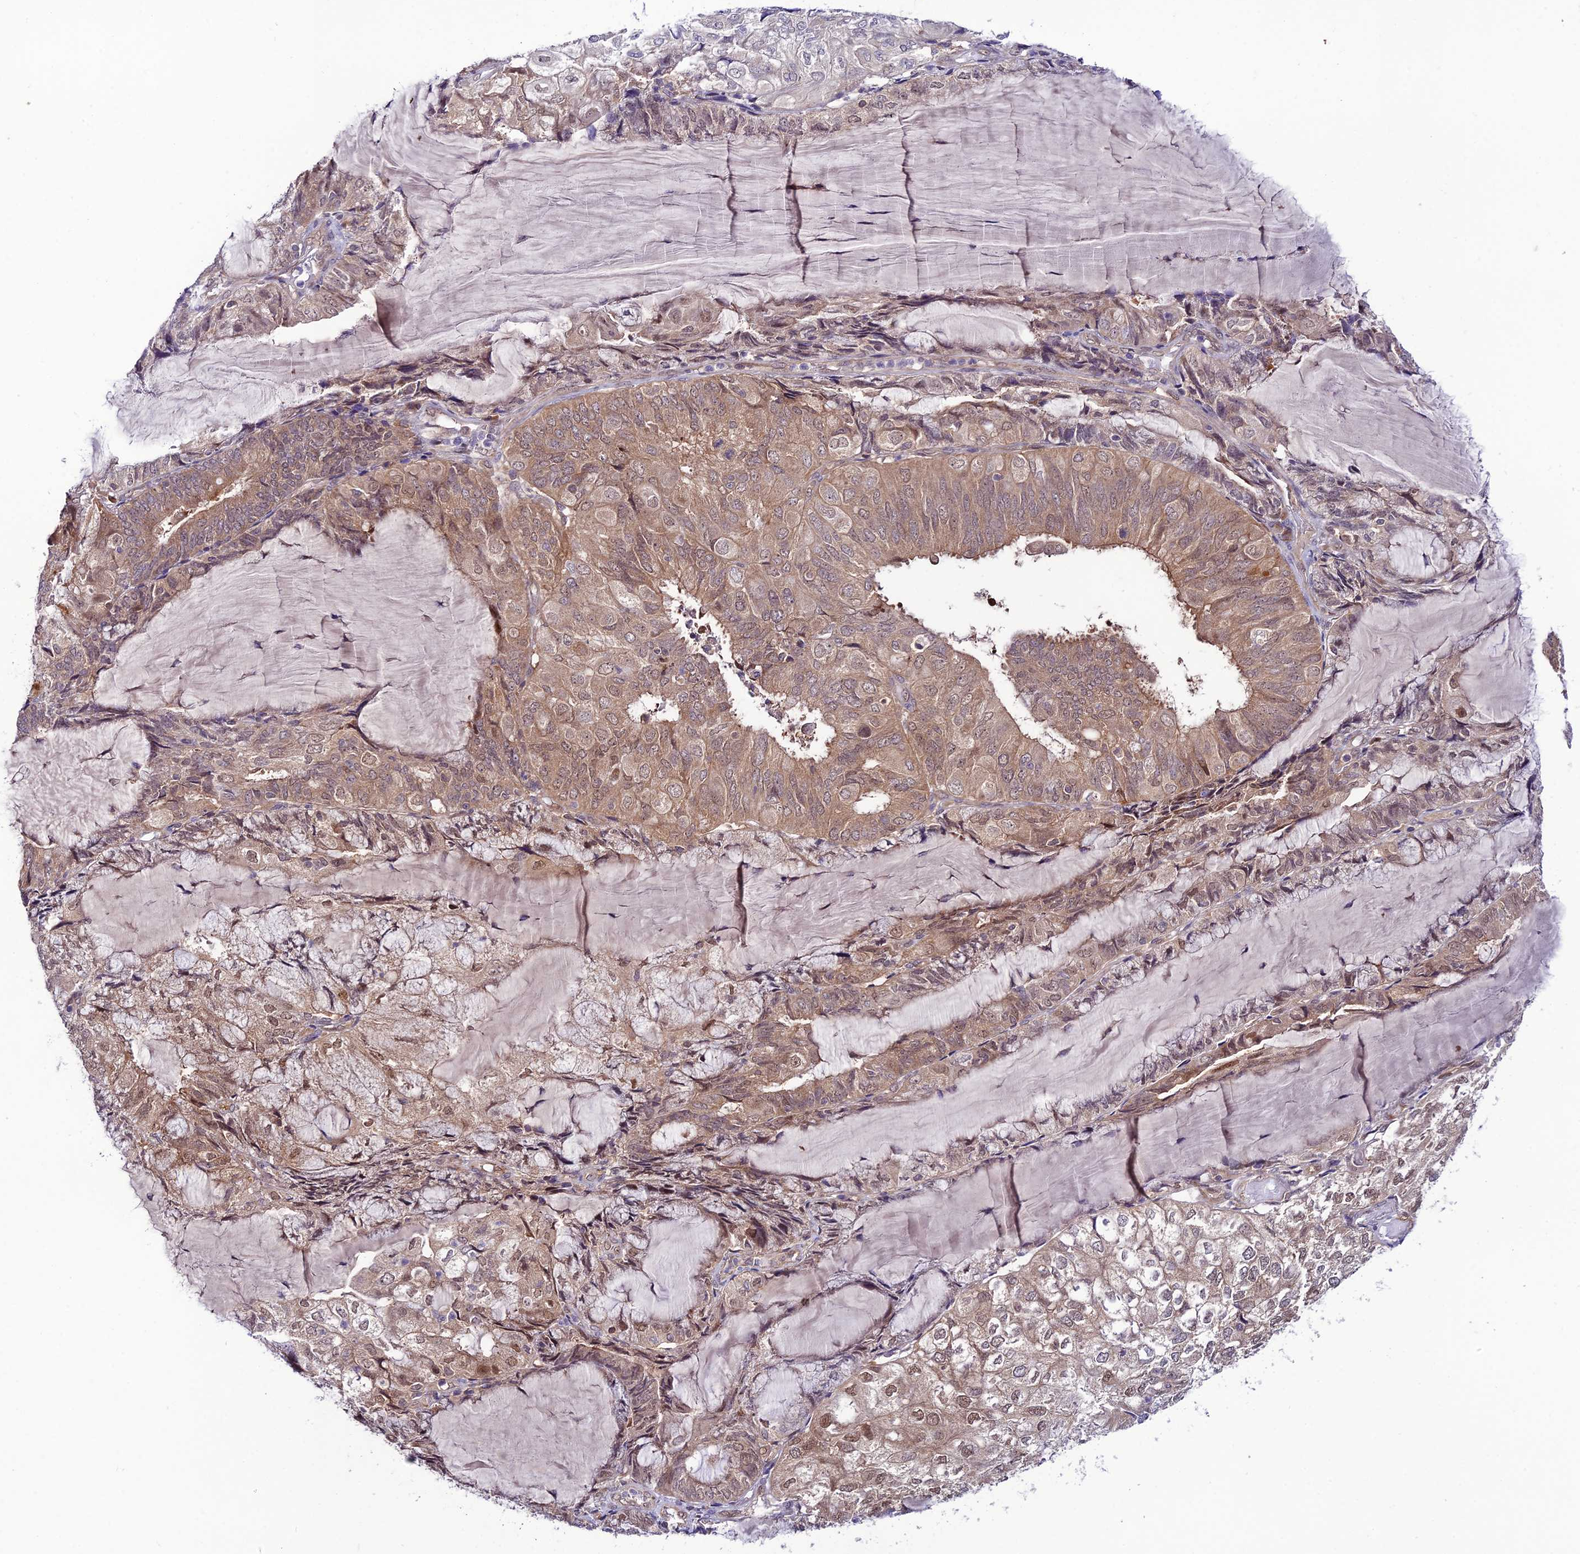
{"staining": {"intensity": "weak", "quantity": ">75%", "location": "cytoplasmic/membranous,nuclear"}, "tissue": "endometrial cancer", "cell_type": "Tumor cells", "image_type": "cancer", "snomed": [{"axis": "morphology", "description": "Adenocarcinoma, NOS"}, {"axis": "topography", "description": "Endometrium"}], "caption": "About >75% of tumor cells in endometrial cancer exhibit weak cytoplasmic/membranous and nuclear protein staining as visualized by brown immunohistochemical staining.", "gene": "TRIM40", "patient": {"sex": "female", "age": 81}}